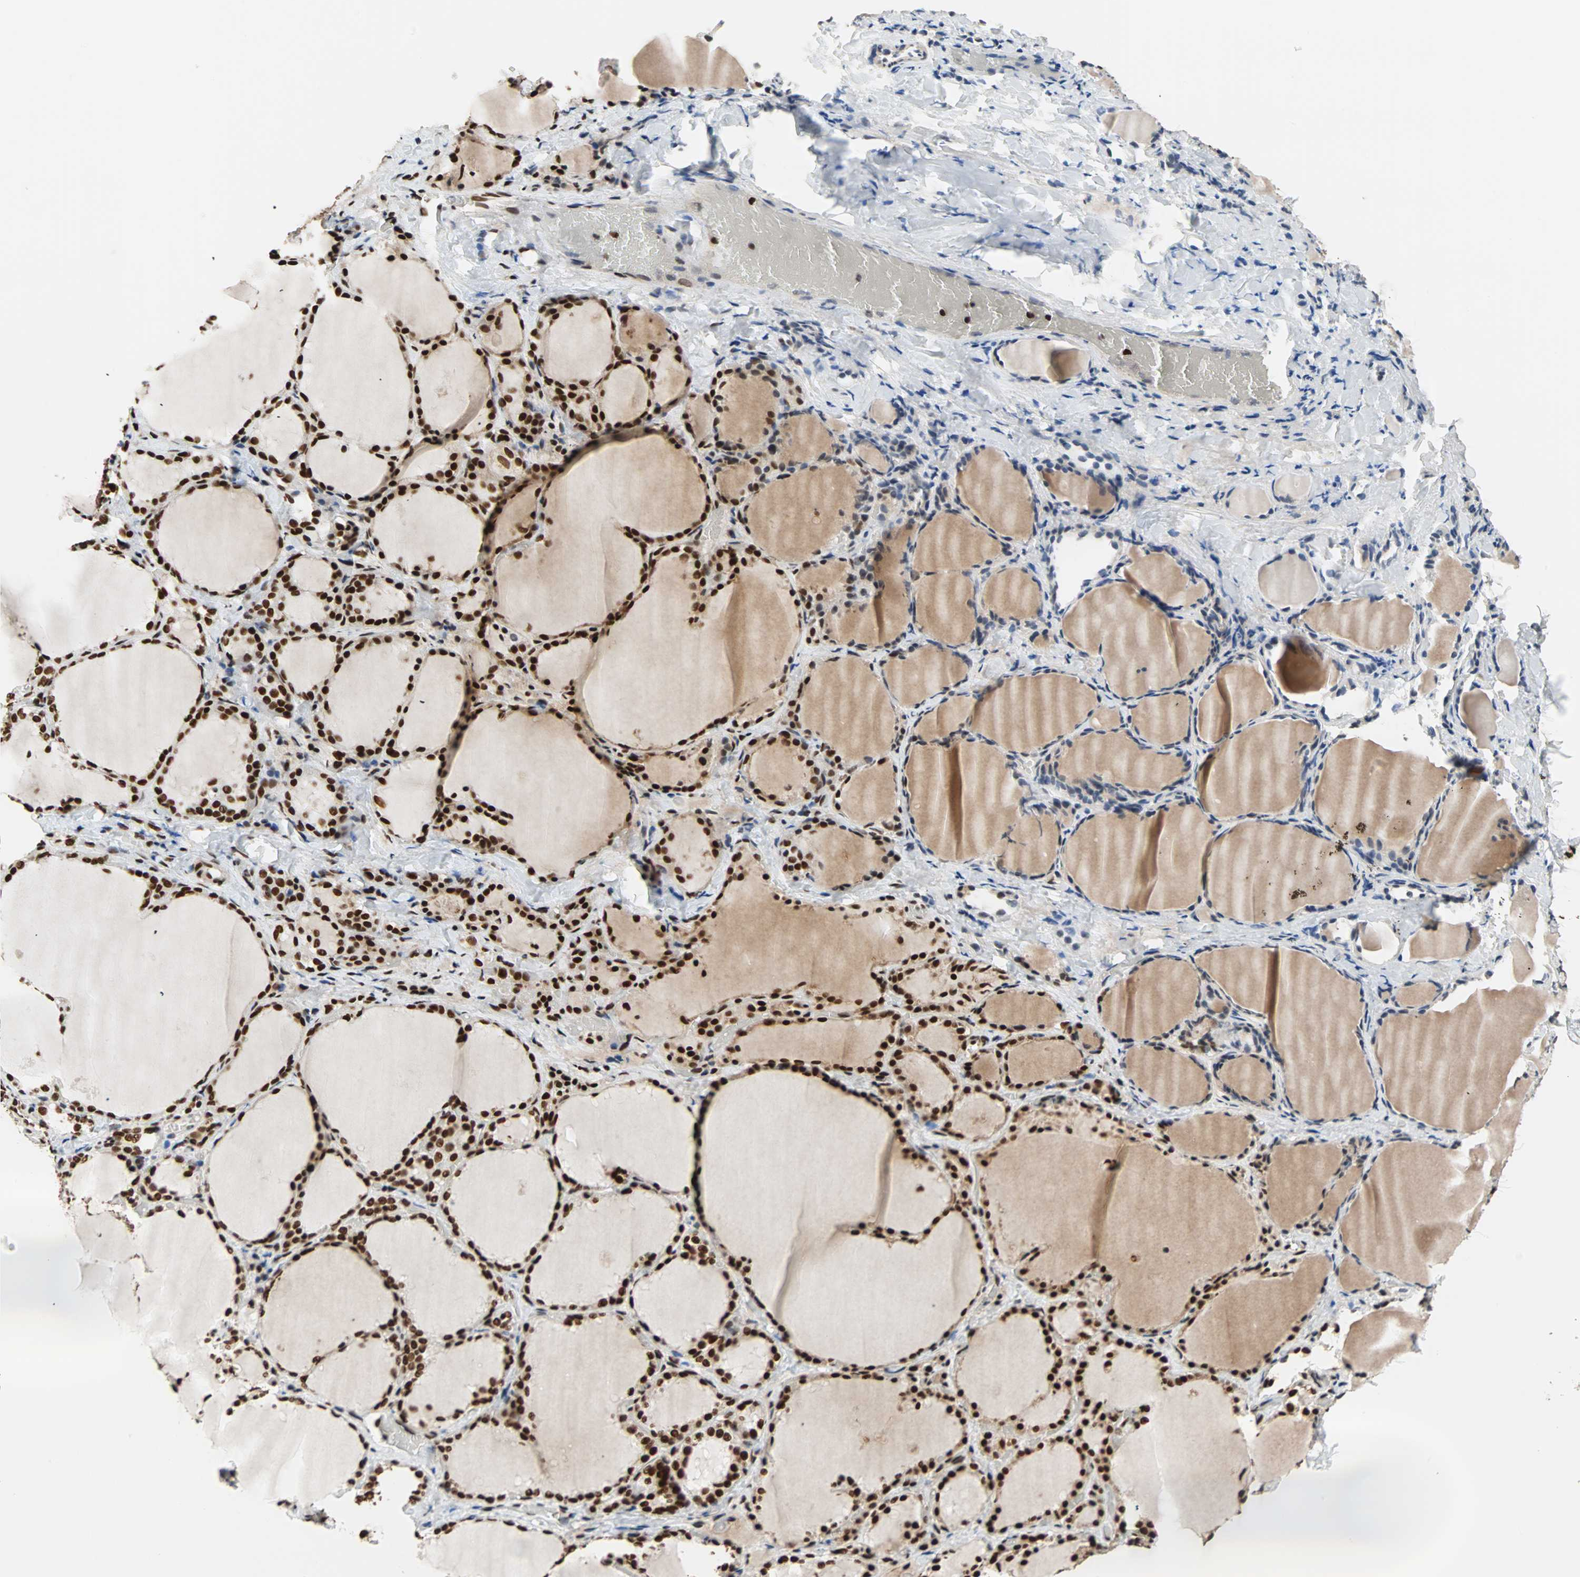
{"staining": {"intensity": "strong", "quantity": ">75%", "location": "nuclear"}, "tissue": "thyroid gland", "cell_type": "Glandular cells", "image_type": "normal", "snomed": [{"axis": "morphology", "description": "Normal tissue, NOS"}, {"axis": "morphology", "description": "Papillary adenocarcinoma, NOS"}, {"axis": "topography", "description": "Thyroid gland"}], "caption": "The immunohistochemical stain shows strong nuclear positivity in glandular cells of benign thyroid gland. The staining was performed using DAB to visualize the protein expression in brown, while the nuclei were stained in blue with hematoxylin (Magnification: 20x).", "gene": "ILF2", "patient": {"sex": "female", "age": 30}}